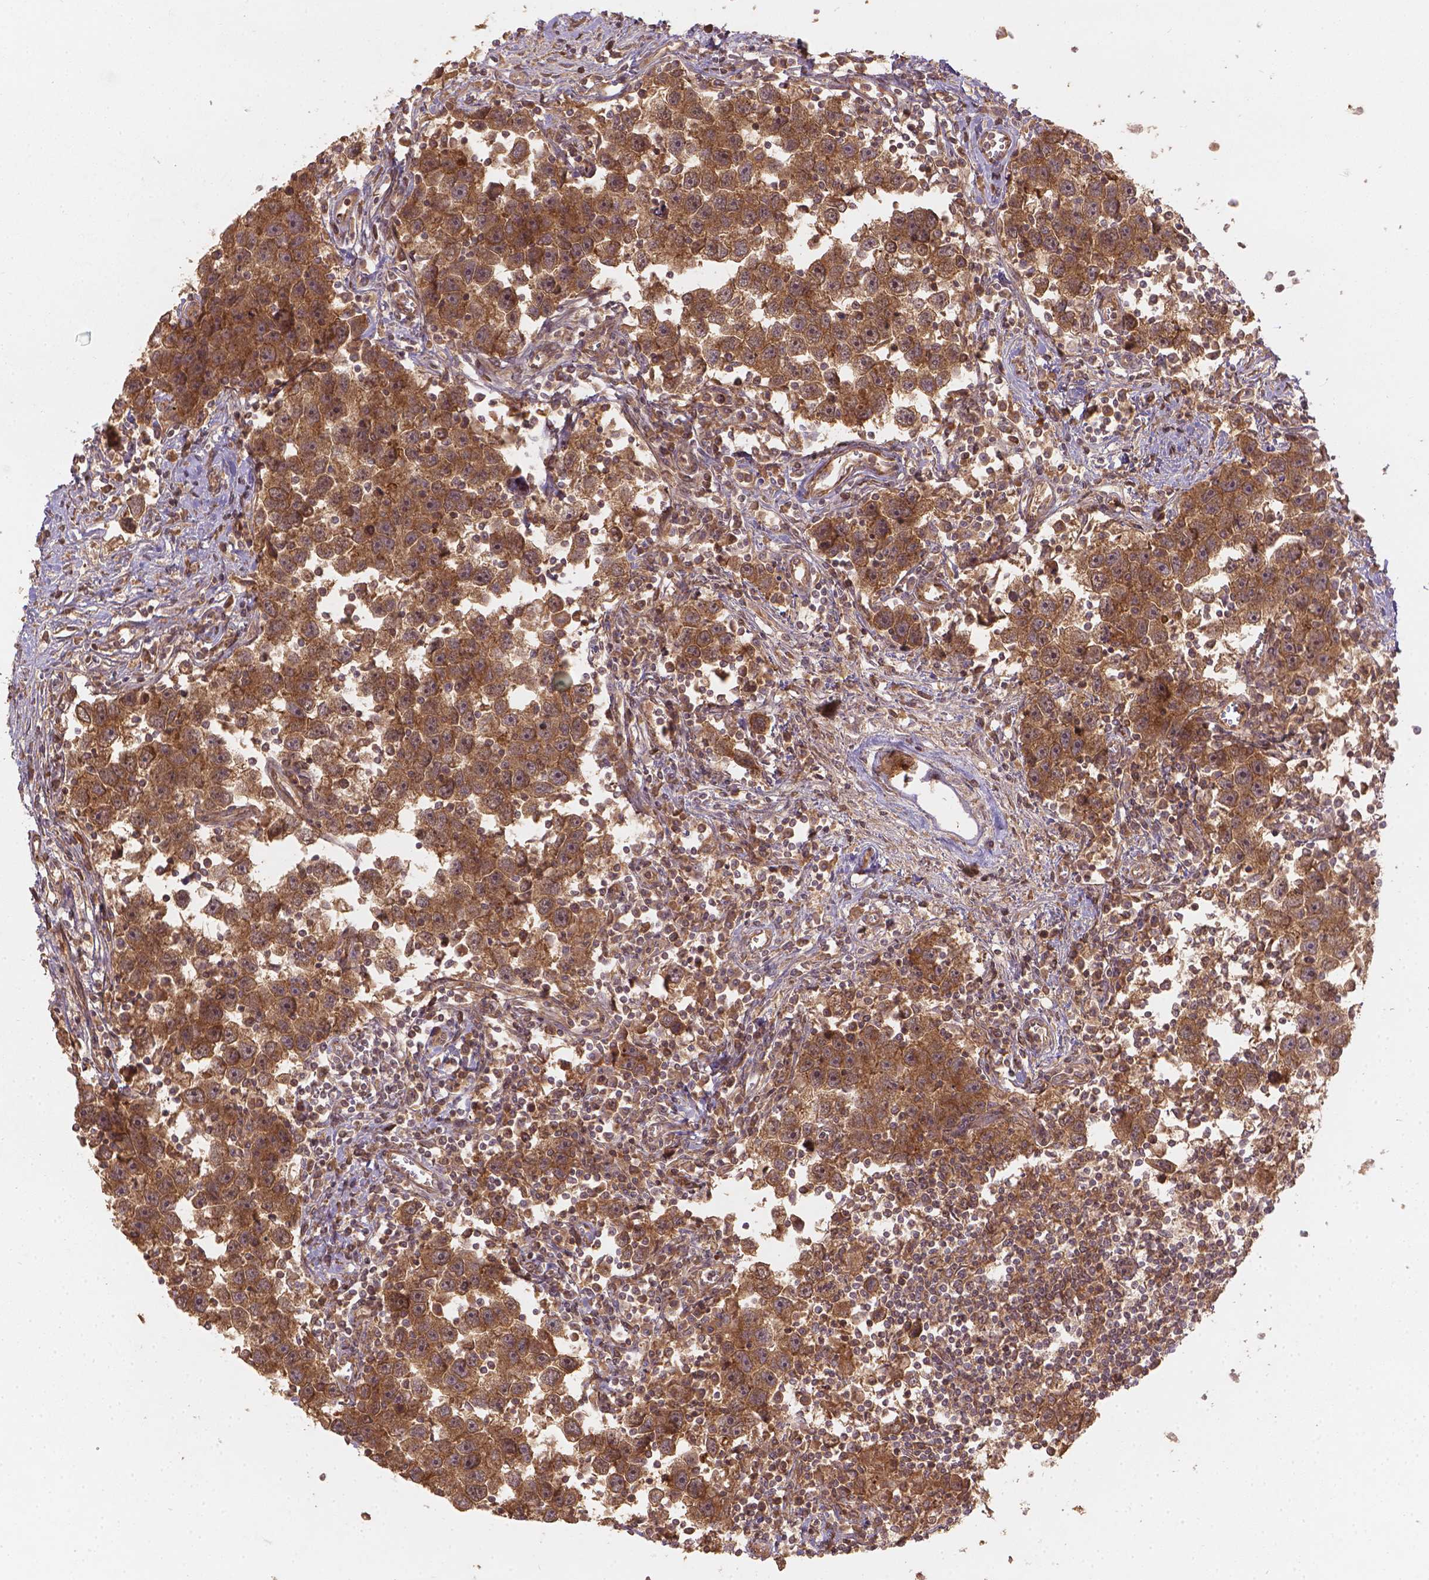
{"staining": {"intensity": "moderate", "quantity": ">75%", "location": "cytoplasmic/membranous"}, "tissue": "testis cancer", "cell_type": "Tumor cells", "image_type": "cancer", "snomed": [{"axis": "morphology", "description": "Seminoma, NOS"}, {"axis": "topography", "description": "Testis"}], "caption": "About >75% of tumor cells in seminoma (testis) reveal moderate cytoplasmic/membranous protein positivity as visualized by brown immunohistochemical staining.", "gene": "XPR1", "patient": {"sex": "male", "age": 30}}